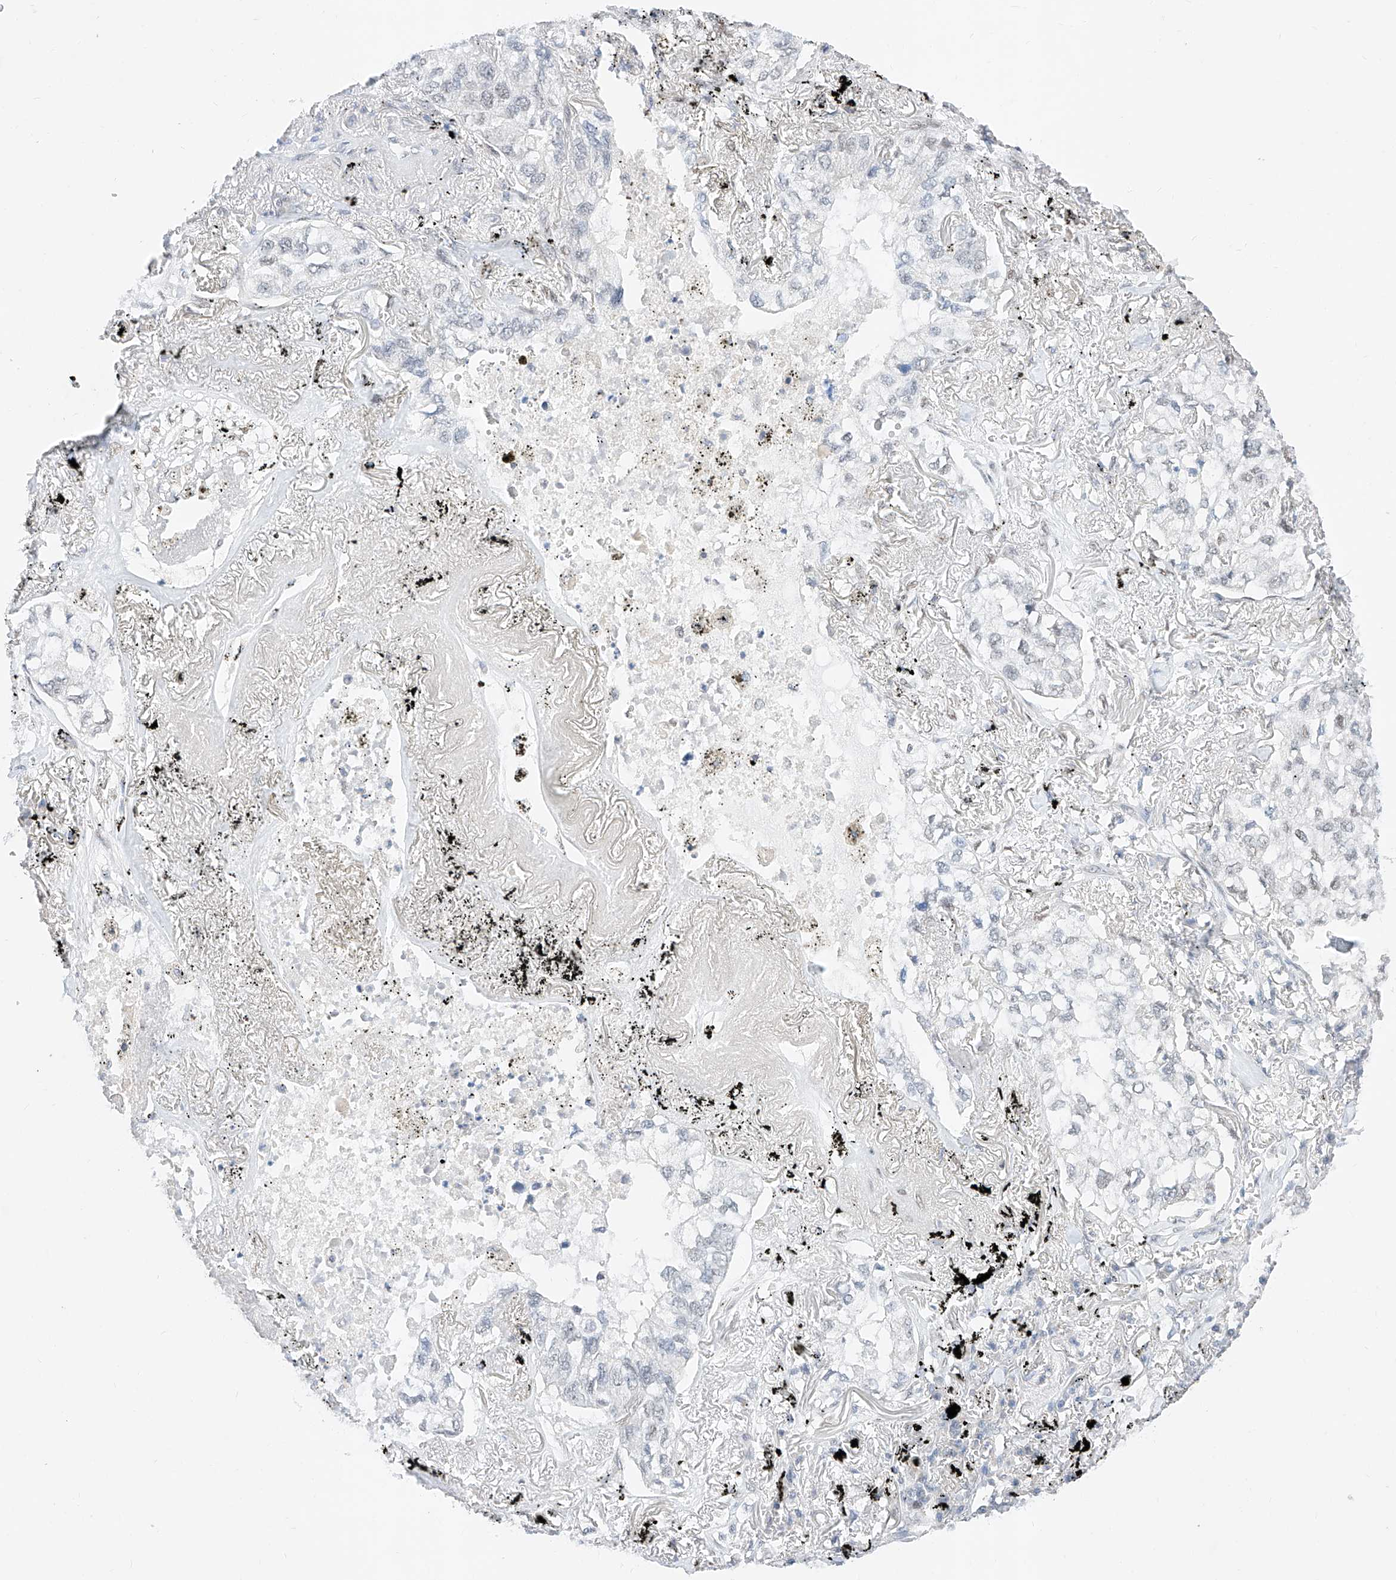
{"staining": {"intensity": "negative", "quantity": "none", "location": "none"}, "tissue": "lung cancer", "cell_type": "Tumor cells", "image_type": "cancer", "snomed": [{"axis": "morphology", "description": "Adenocarcinoma, NOS"}, {"axis": "topography", "description": "Lung"}], "caption": "Adenocarcinoma (lung) was stained to show a protein in brown. There is no significant expression in tumor cells.", "gene": "KCNJ1", "patient": {"sex": "male", "age": 65}}